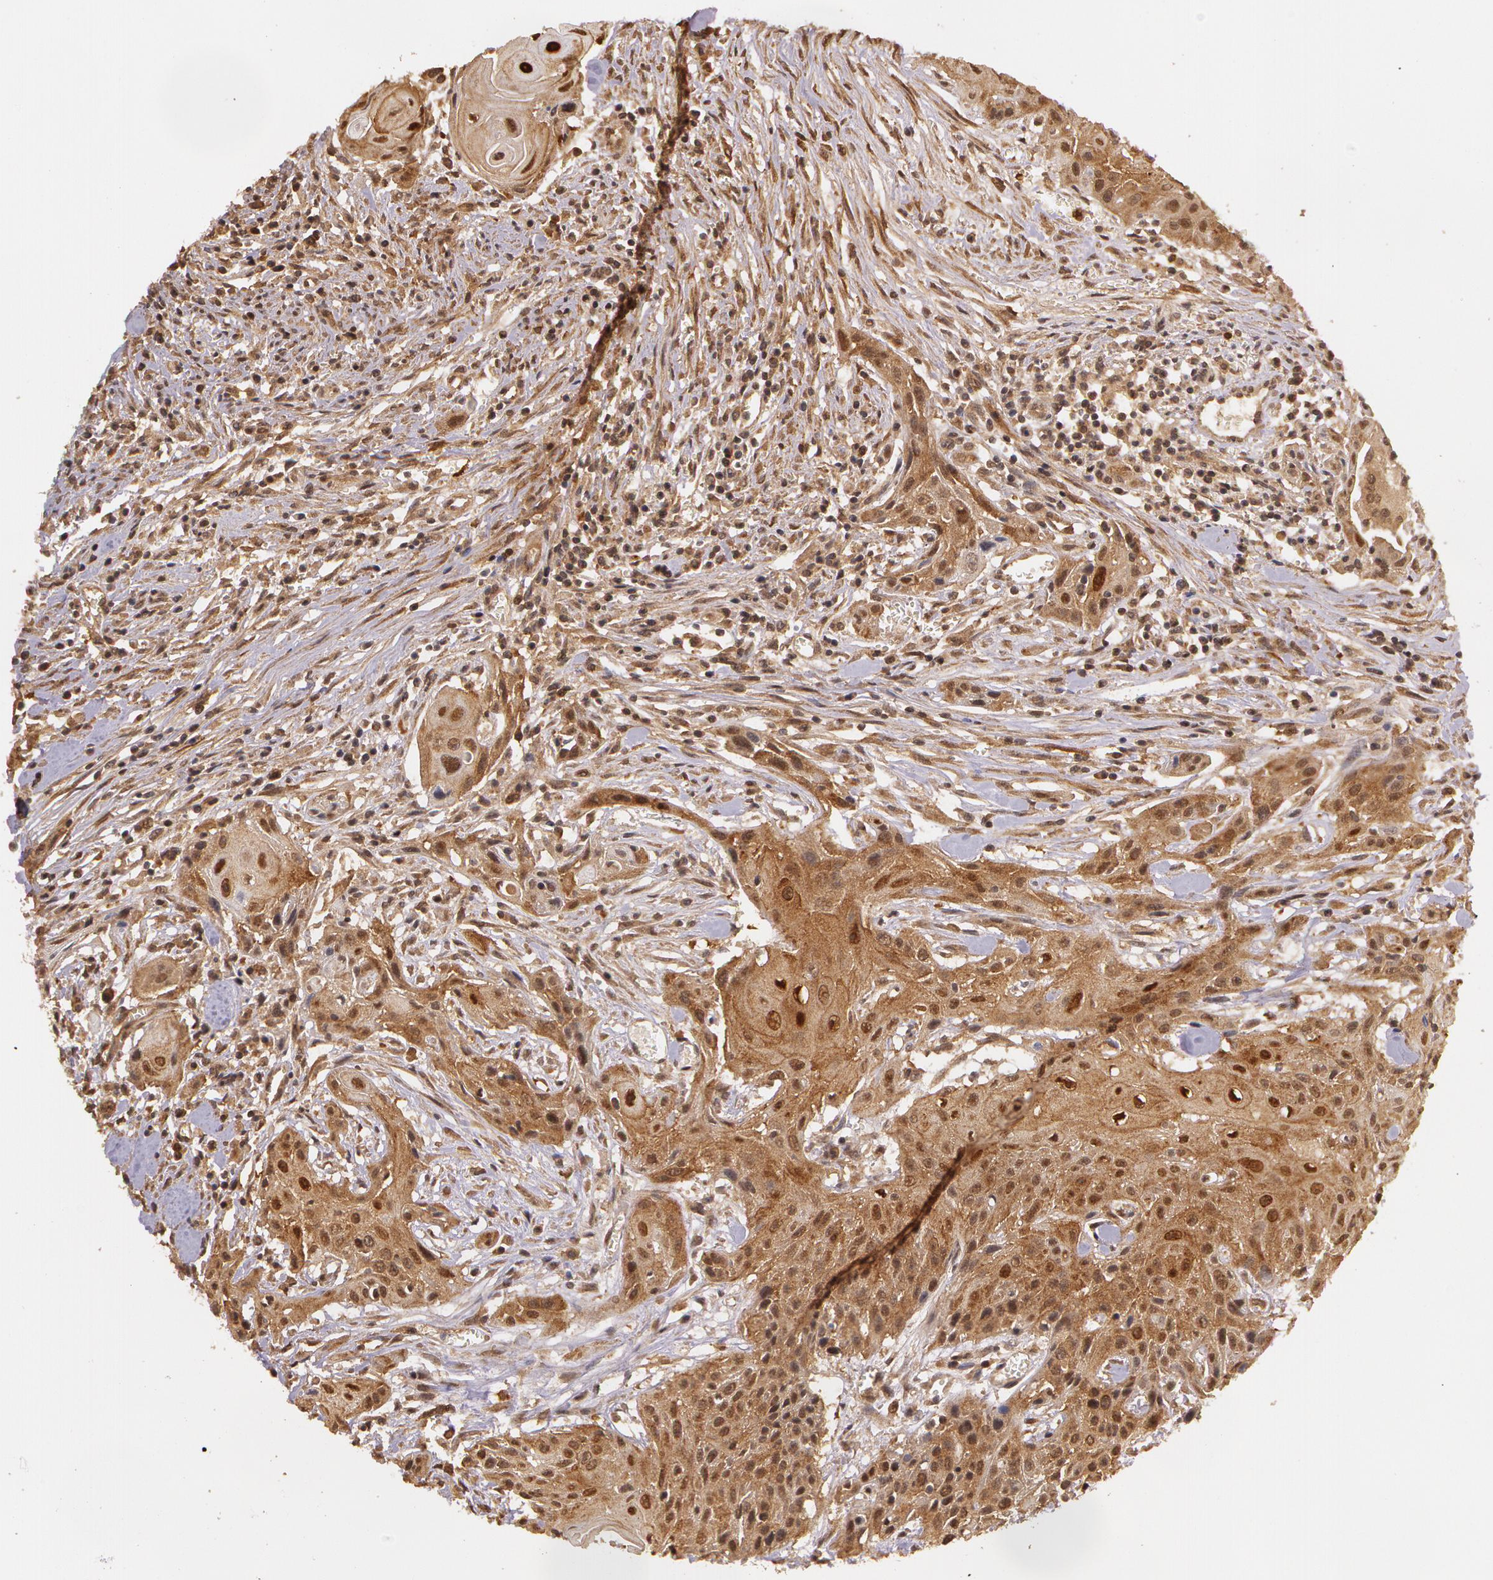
{"staining": {"intensity": "moderate", "quantity": ">75%", "location": "cytoplasmic/membranous"}, "tissue": "head and neck cancer", "cell_type": "Tumor cells", "image_type": "cancer", "snomed": [{"axis": "morphology", "description": "Squamous cell carcinoma, NOS"}, {"axis": "morphology", "description": "Squamous cell carcinoma, metastatic, NOS"}, {"axis": "topography", "description": "Lymph node"}, {"axis": "topography", "description": "Salivary gland"}, {"axis": "topography", "description": "Head-Neck"}], "caption": "Immunohistochemical staining of head and neck metastatic squamous cell carcinoma displays medium levels of moderate cytoplasmic/membranous protein positivity in approximately >75% of tumor cells. (DAB (3,3'-diaminobenzidine) IHC, brown staining for protein, blue staining for nuclei).", "gene": "ASCC2", "patient": {"sex": "female", "age": 74}}